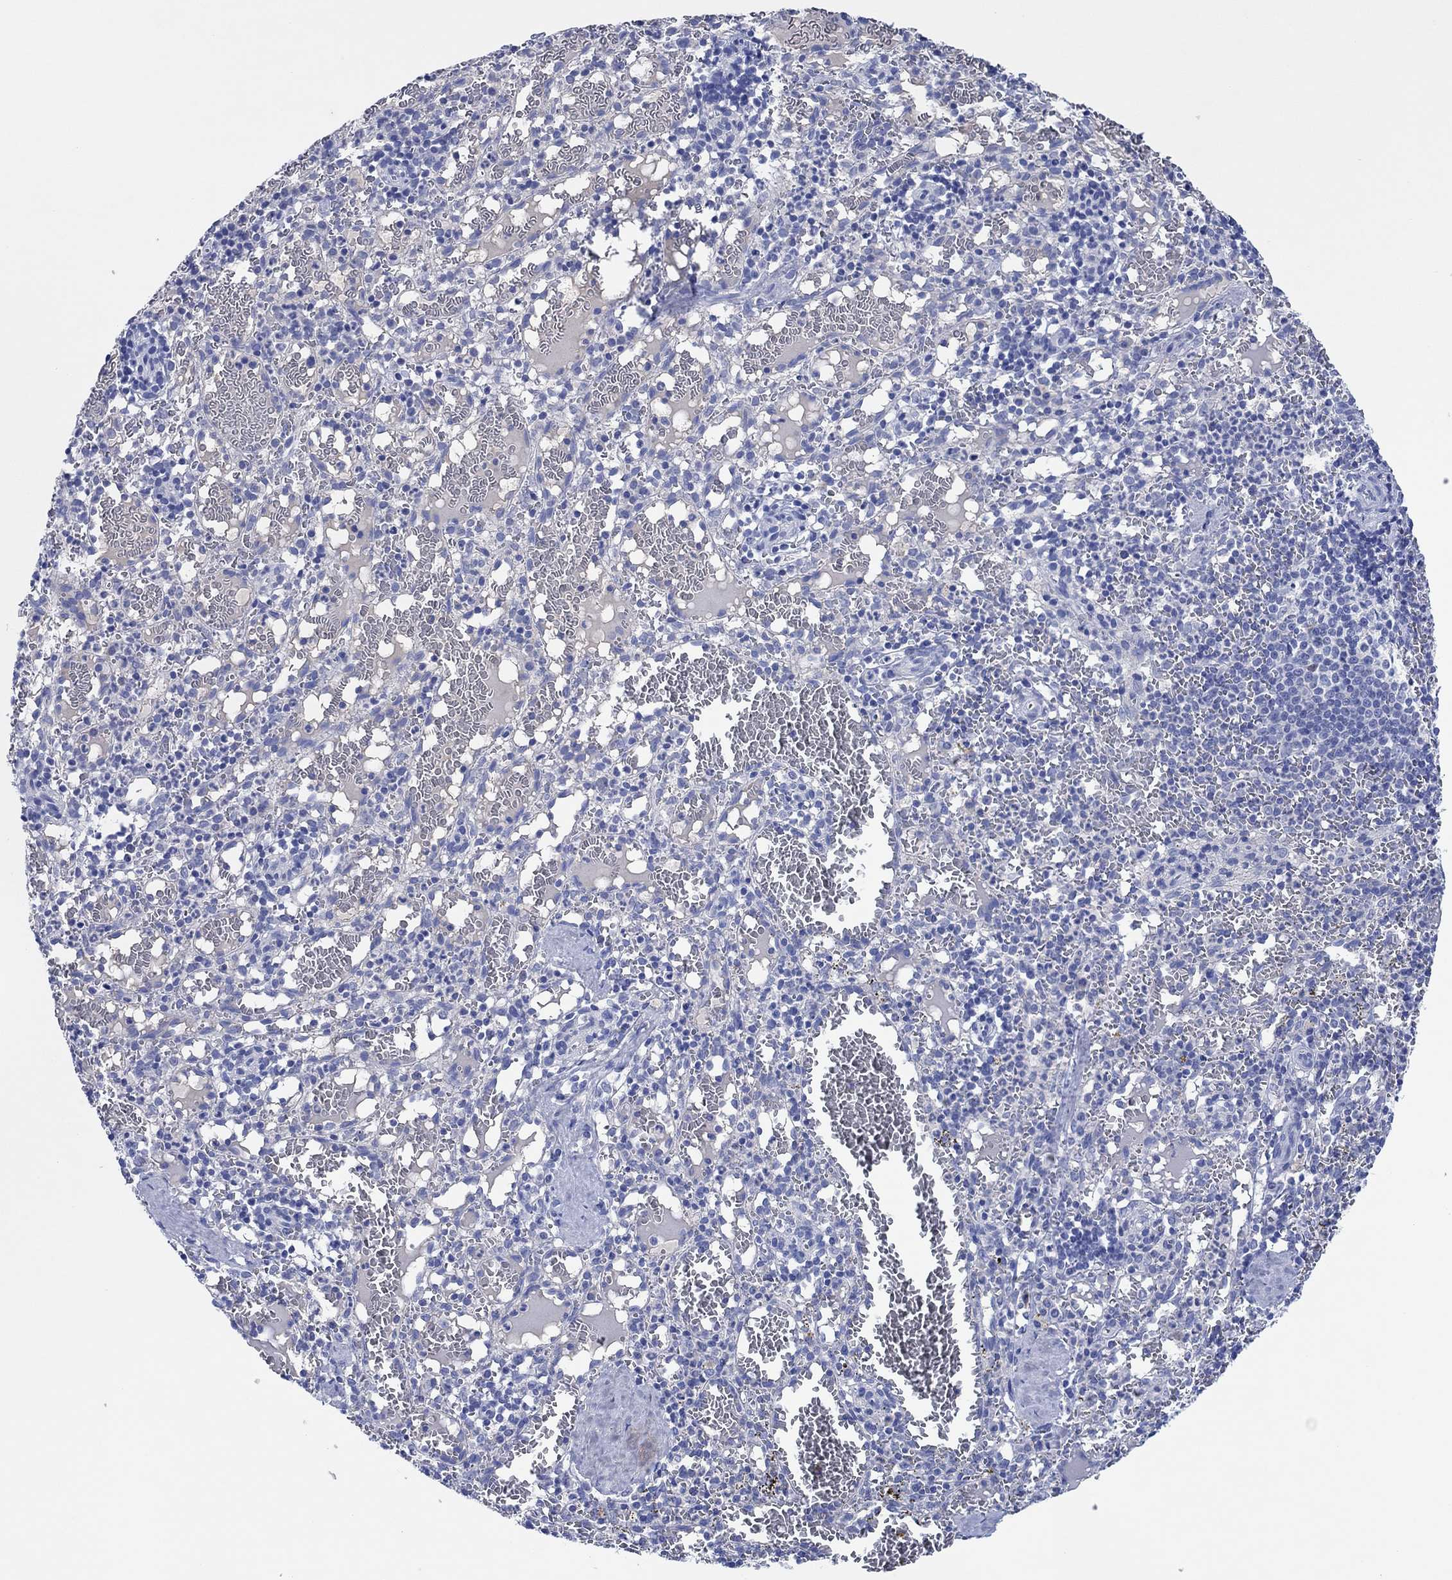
{"staining": {"intensity": "negative", "quantity": "none", "location": "none"}, "tissue": "spleen", "cell_type": "Cells in red pulp", "image_type": "normal", "snomed": [{"axis": "morphology", "description": "Normal tissue, NOS"}, {"axis": "topography", "description": "Spleen"}], "caption": "The immunohistochemistry photomicrograph has no significant expression in cells in red pulp of spleen.", "gene": "CPNE6", "patient": {"sex": "male", "age": 11}}